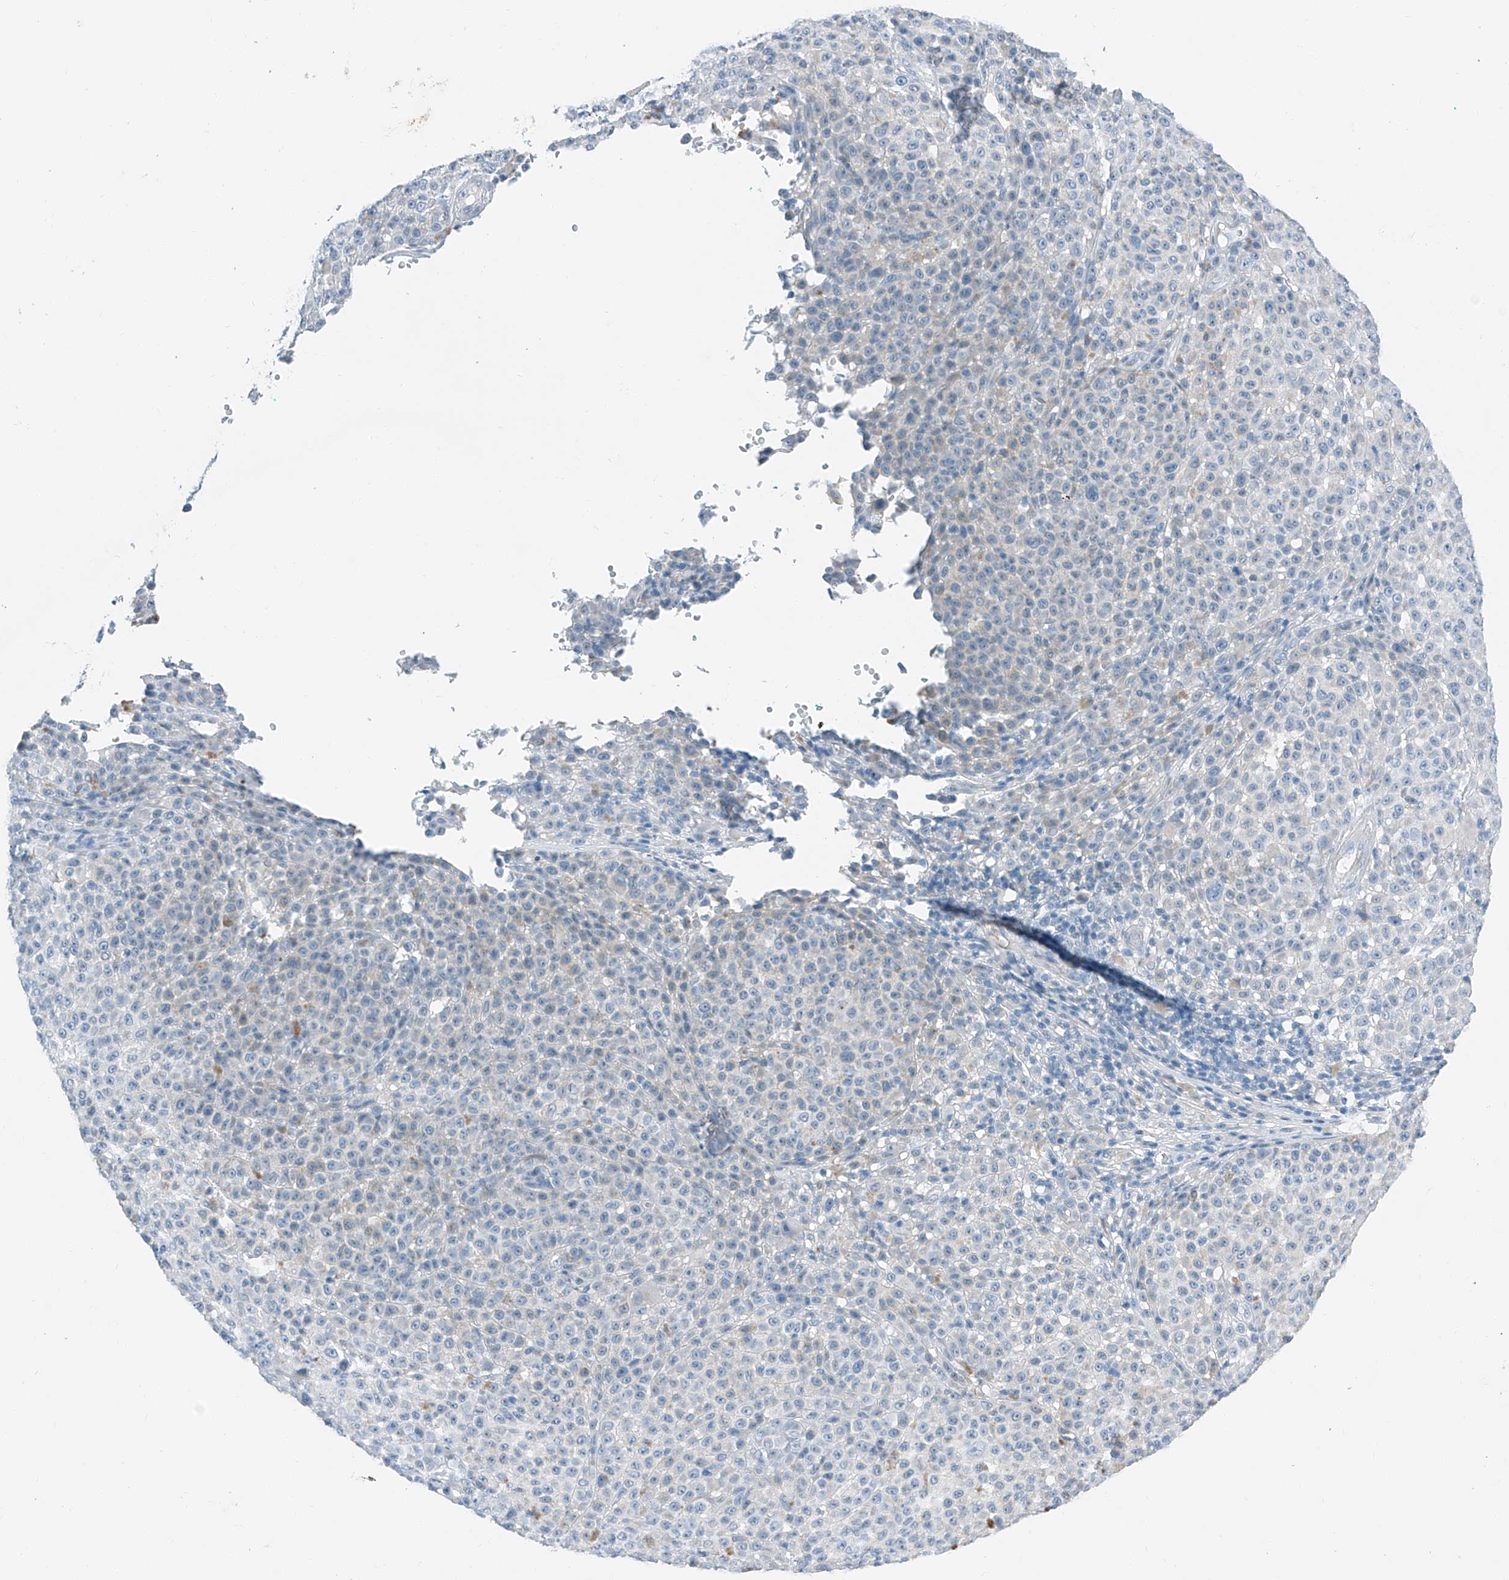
{"staining": {"intensity": "negative", "quantity": "none", "location": "none"}, "tissue": "melanoma", "cell_type": "Tumor cells", "image_type": "cancer", "snomed": [{"axis": "morphology", "description": "Malignant melanoma, NOS"}, {"axis": "topography", "description": "Skin"}], "caption": "A micrograph of malignant melanoma stained for a protein demonstrates no brown staining in tumor cells.", "gene": "MDGA1", "patient": {"sex": "female", "age": 94}}